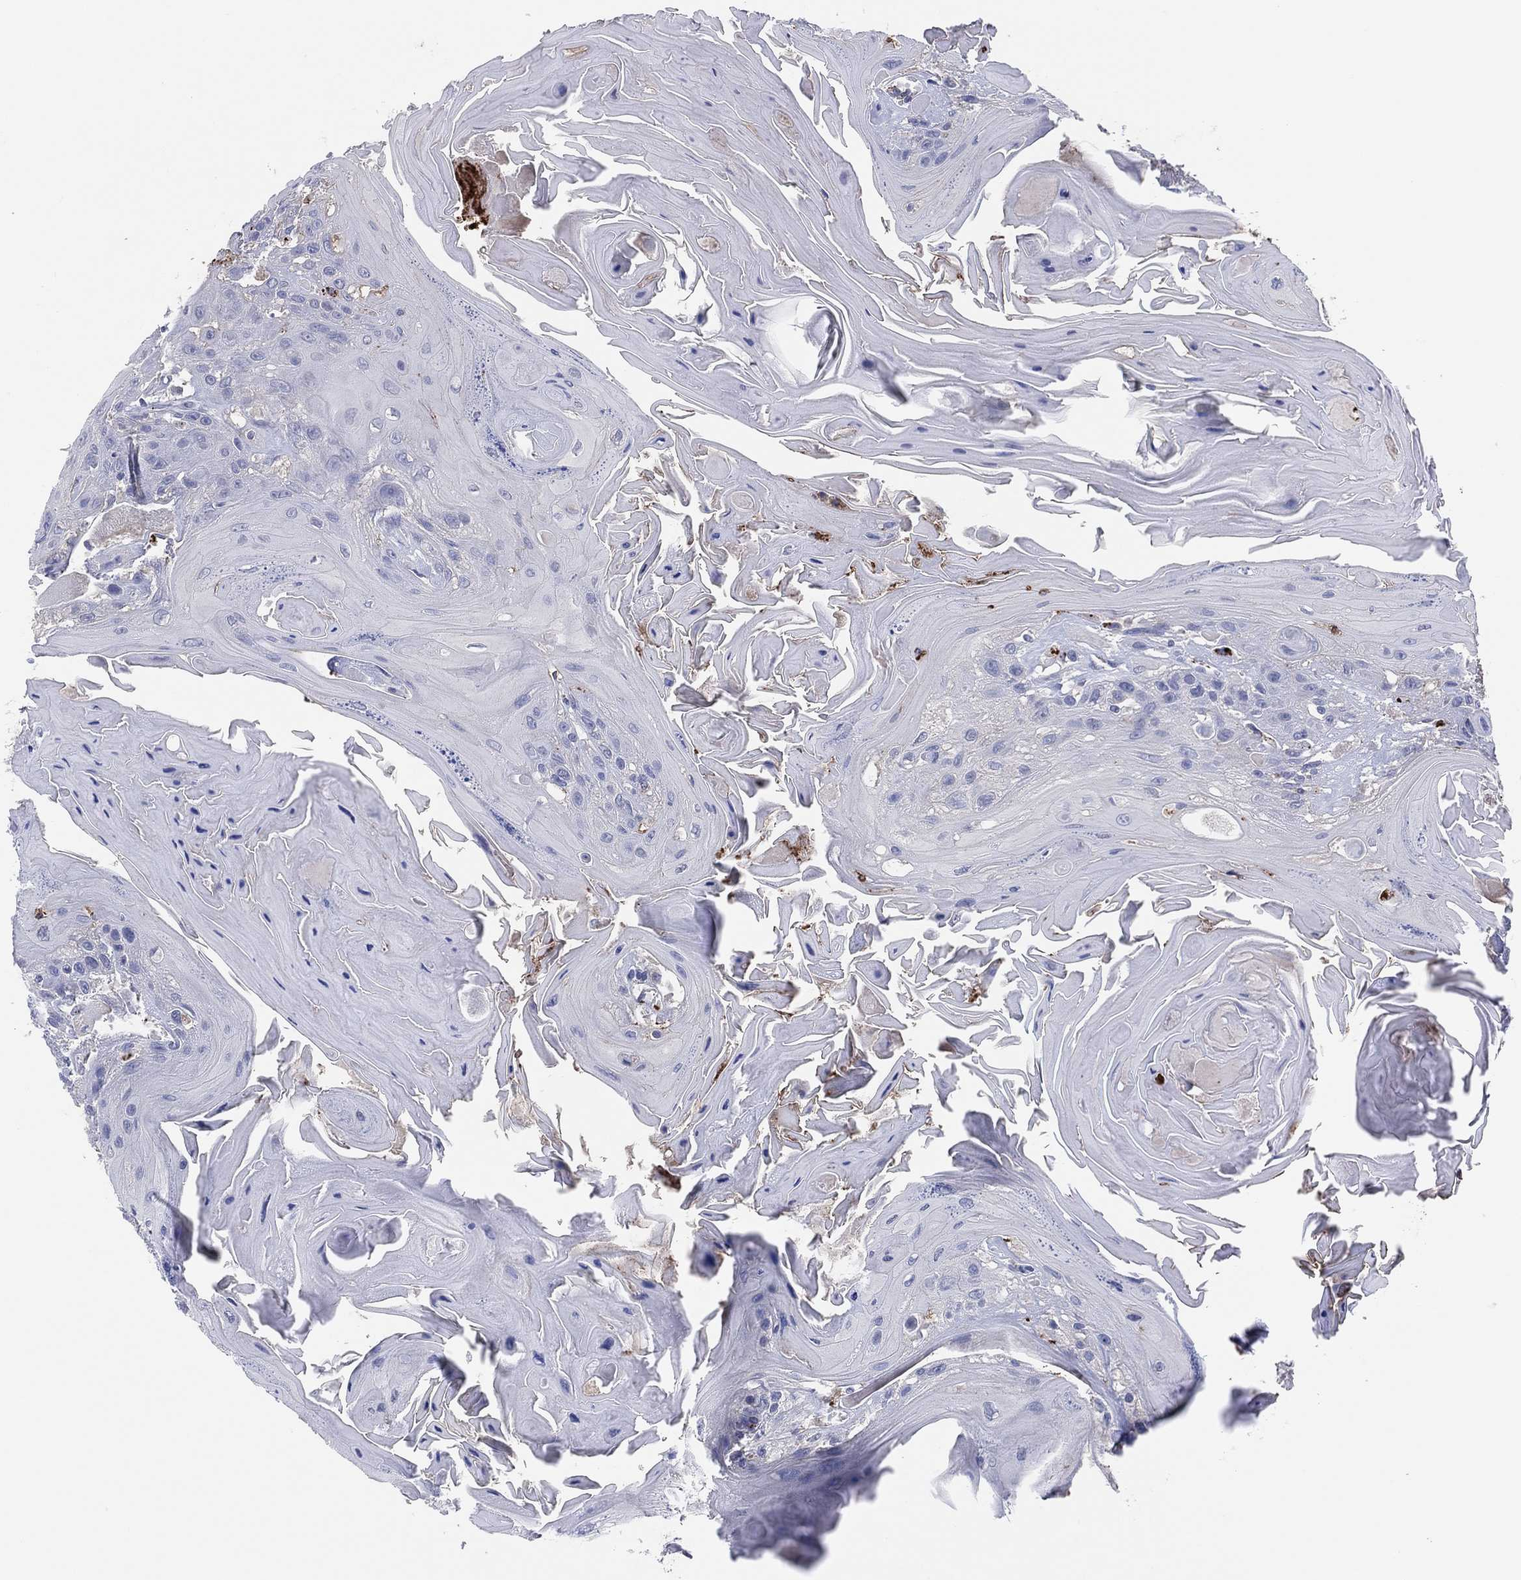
{"staining": {"intensity": "negative", "quantity": "none", "location": "none"}, "tissue": "head and neck cancer", "cell_type": "Tumor cells", "image_type": "cancer", "snomed": [{"axis": "morphology", "description": "Squamous cell carcinoma, NOS"}, {"axis": "topography", "description": "Head-Neck"}], "caption": "A micrograph of human head and neck cancer is negative for staining in tumor cells. (DAB IHC visualized using brightfield microscopy, high magnification).", "gene": "PLAC8", "patient": {"sex": "female", "age": 59}}